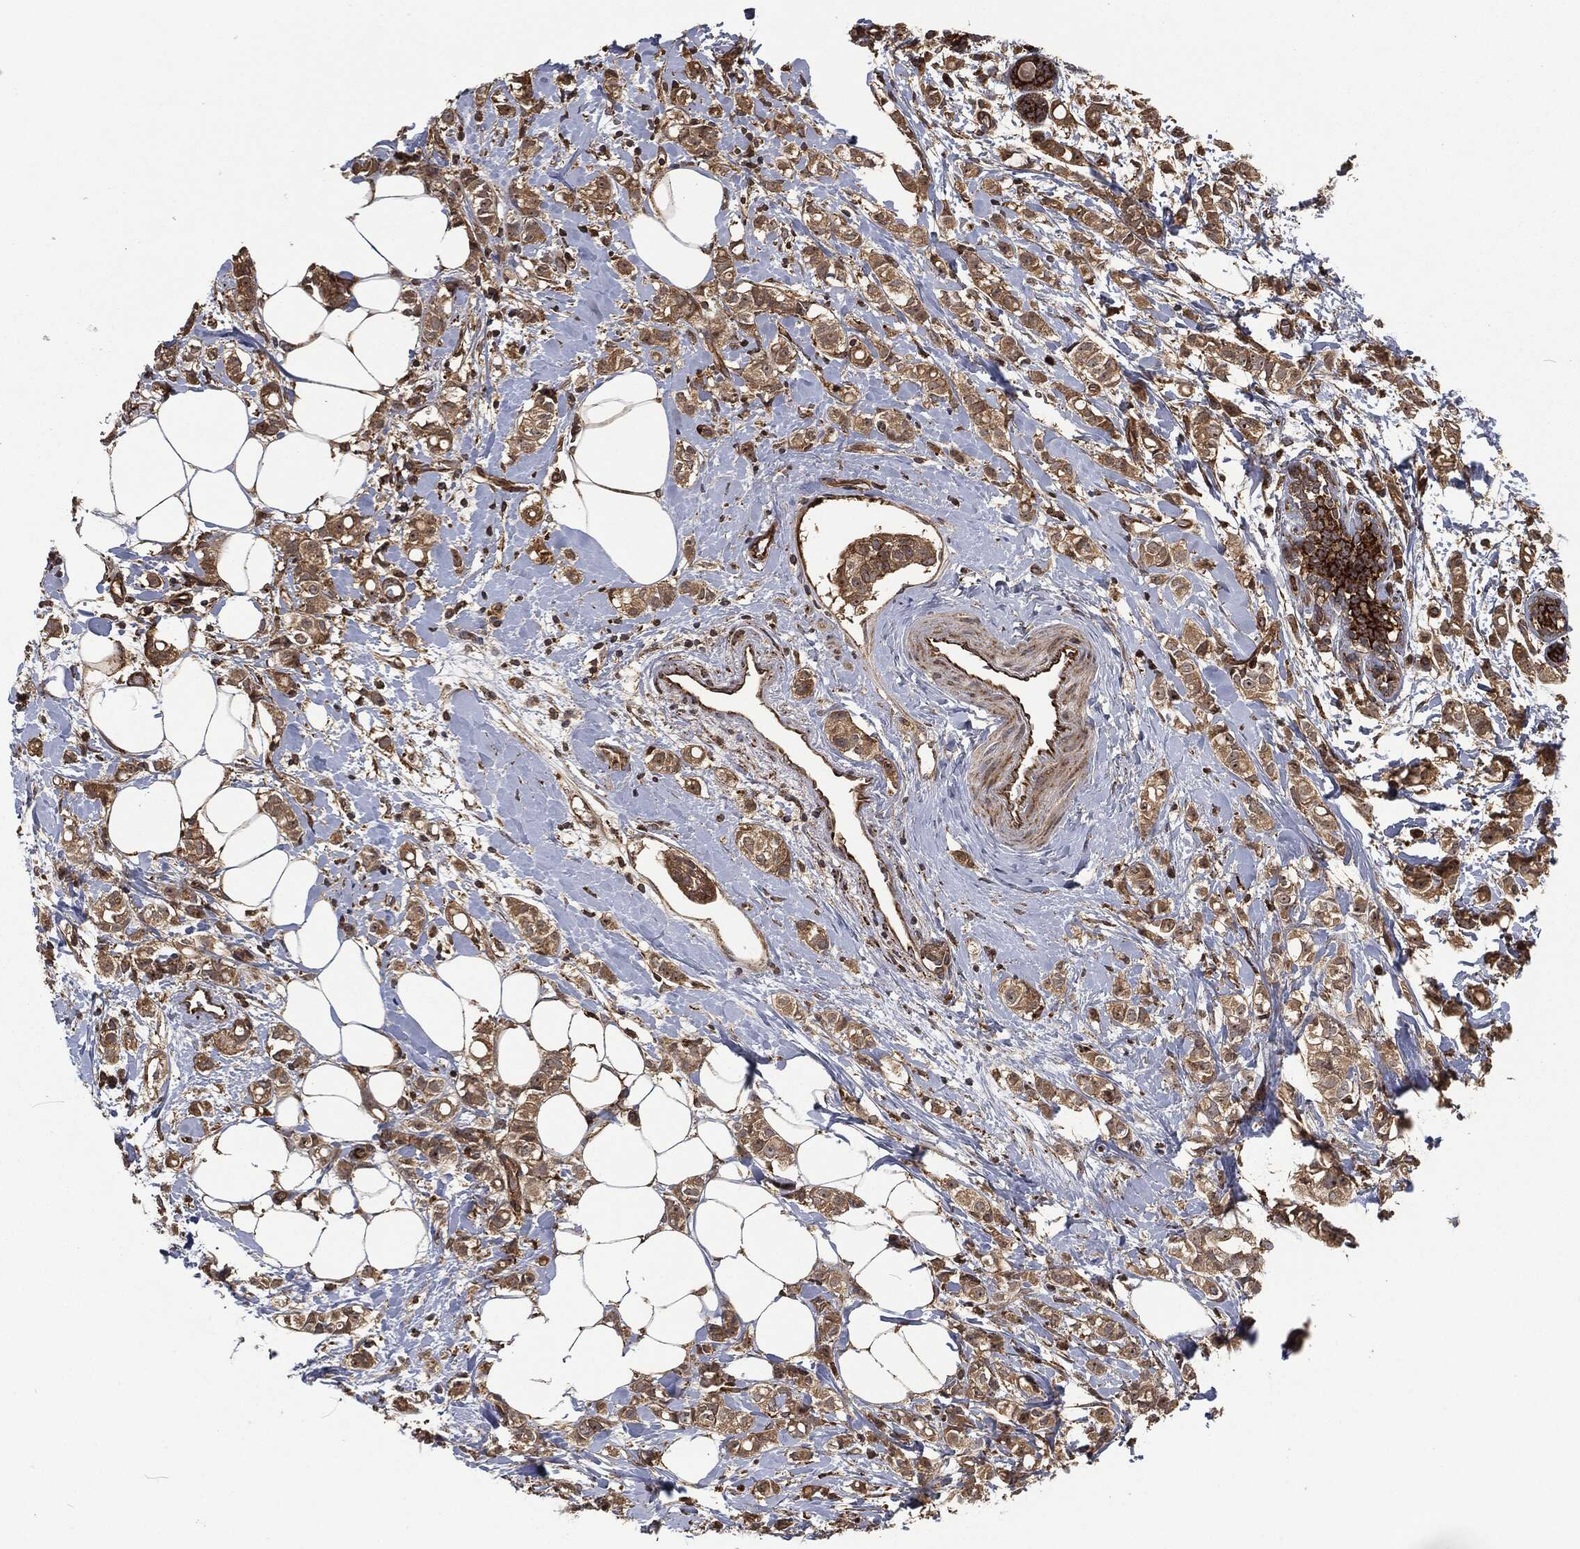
{"staining": {"intensity": "moderate", "quantity": ">75%", "location": "cytoplasmic/membranous"}, "tissue": "breast cancer", "cell_type": "Tumor cells", "image_type": "cancer", "snomed": [{"axis": "morphology", "description": "Normal tissue, NOS"}, {"axis": "morphology", "description": "Duct carcinoma"}, {"axis": "topography", "description": "Breast"}], "caption": "IHC of human breast cancer shows medium levels of moderate cytoplasmic/membranous staining in about >75% of tumor cells.", "gene": "RFTN1", "patient": {"sex": "female", "age": 44}}